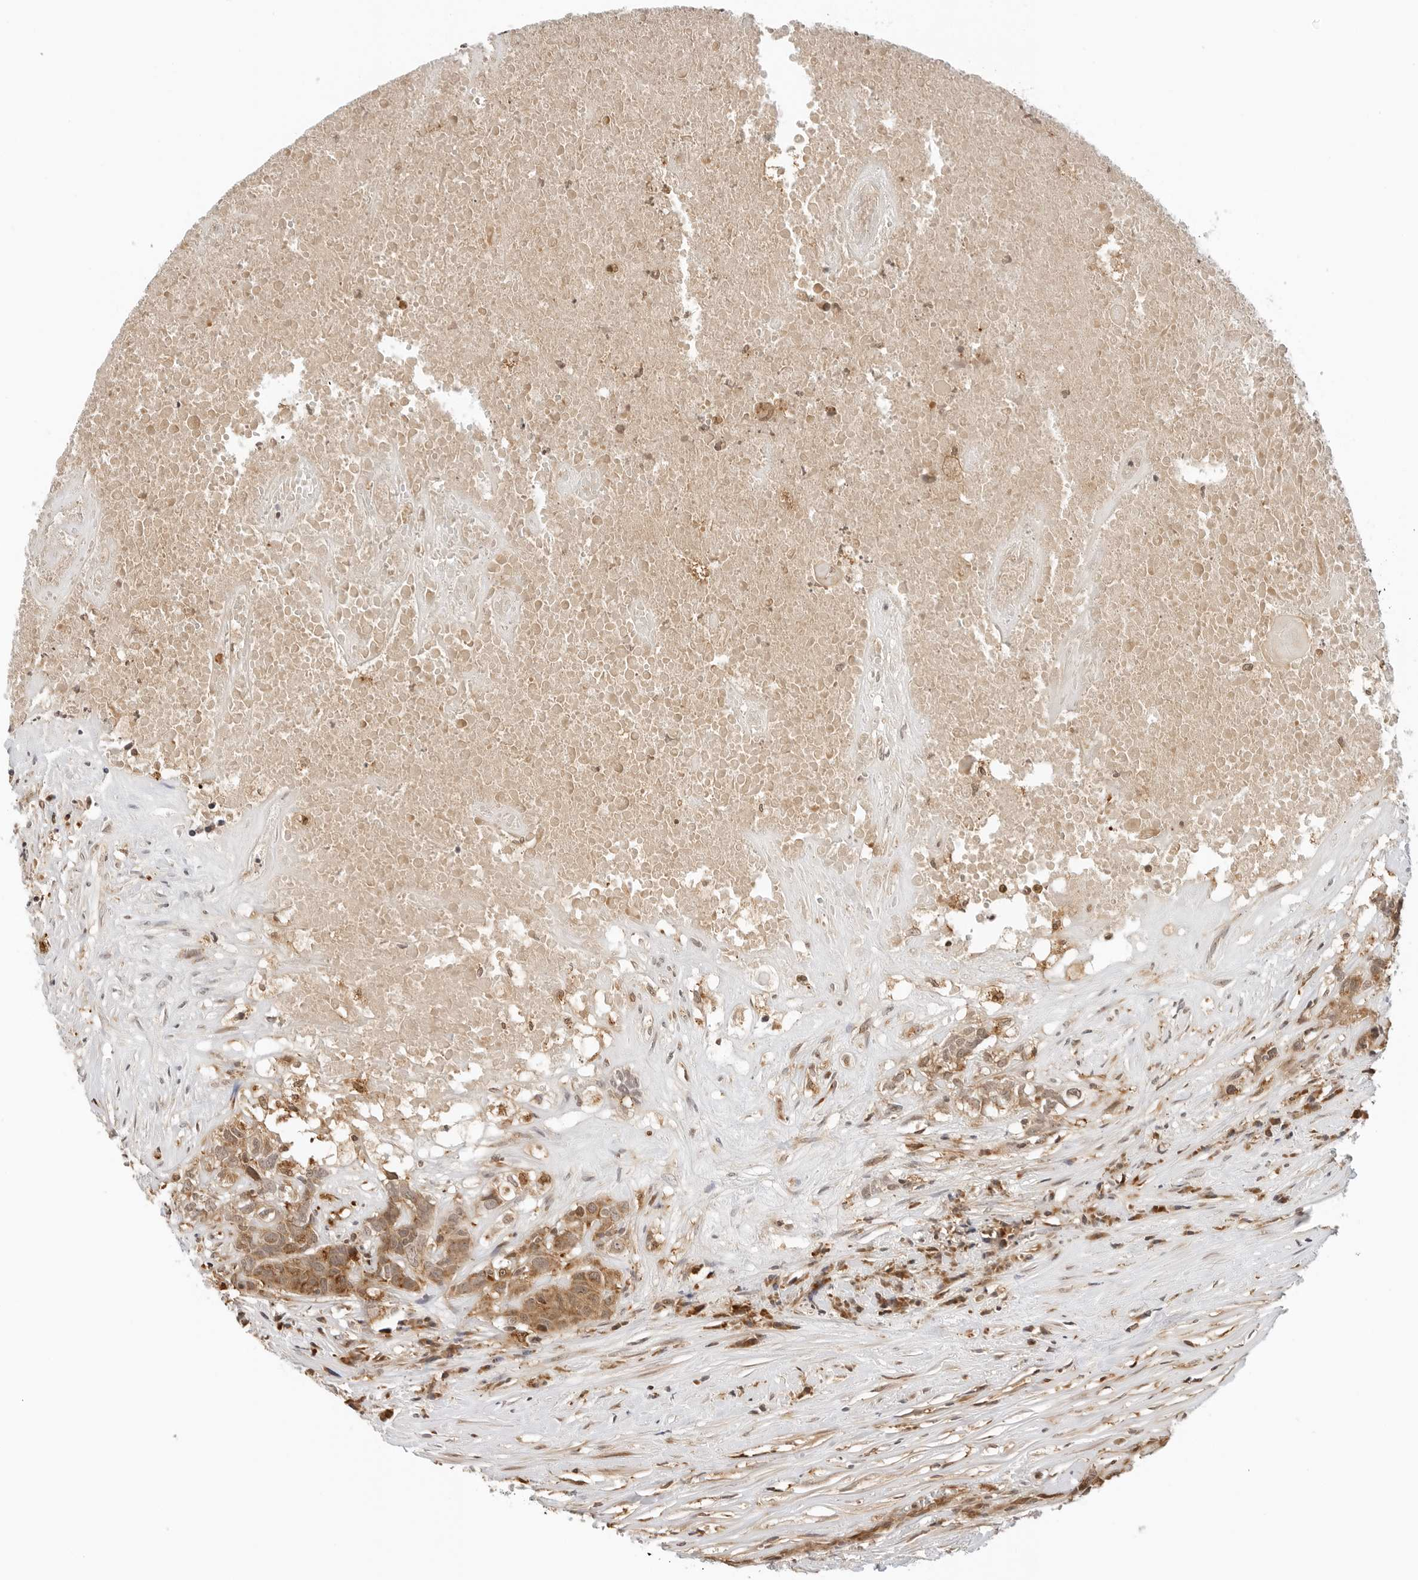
{"staining": {"intensity": "moderate", "quantity": ">75%", "location": "cytoplasmic/membranous"}, "tissue": "head and neck cancer", "cell_type": "Tumor cells", "image_type": "cancer", "snomed": [{"axis": "morphology", "description": "Squamous cell carcinoma, NOS"}, {"axis": "topography", "description": "Head-Neck"}], "caption": "Head and neck cancer stained with a brown dye exhibits moderate cytoplasmic/membranous positive positivity in about >75% of tumor cells.", "gene": "RC3H1", "patient": {"sex": "male", "age": 66}}